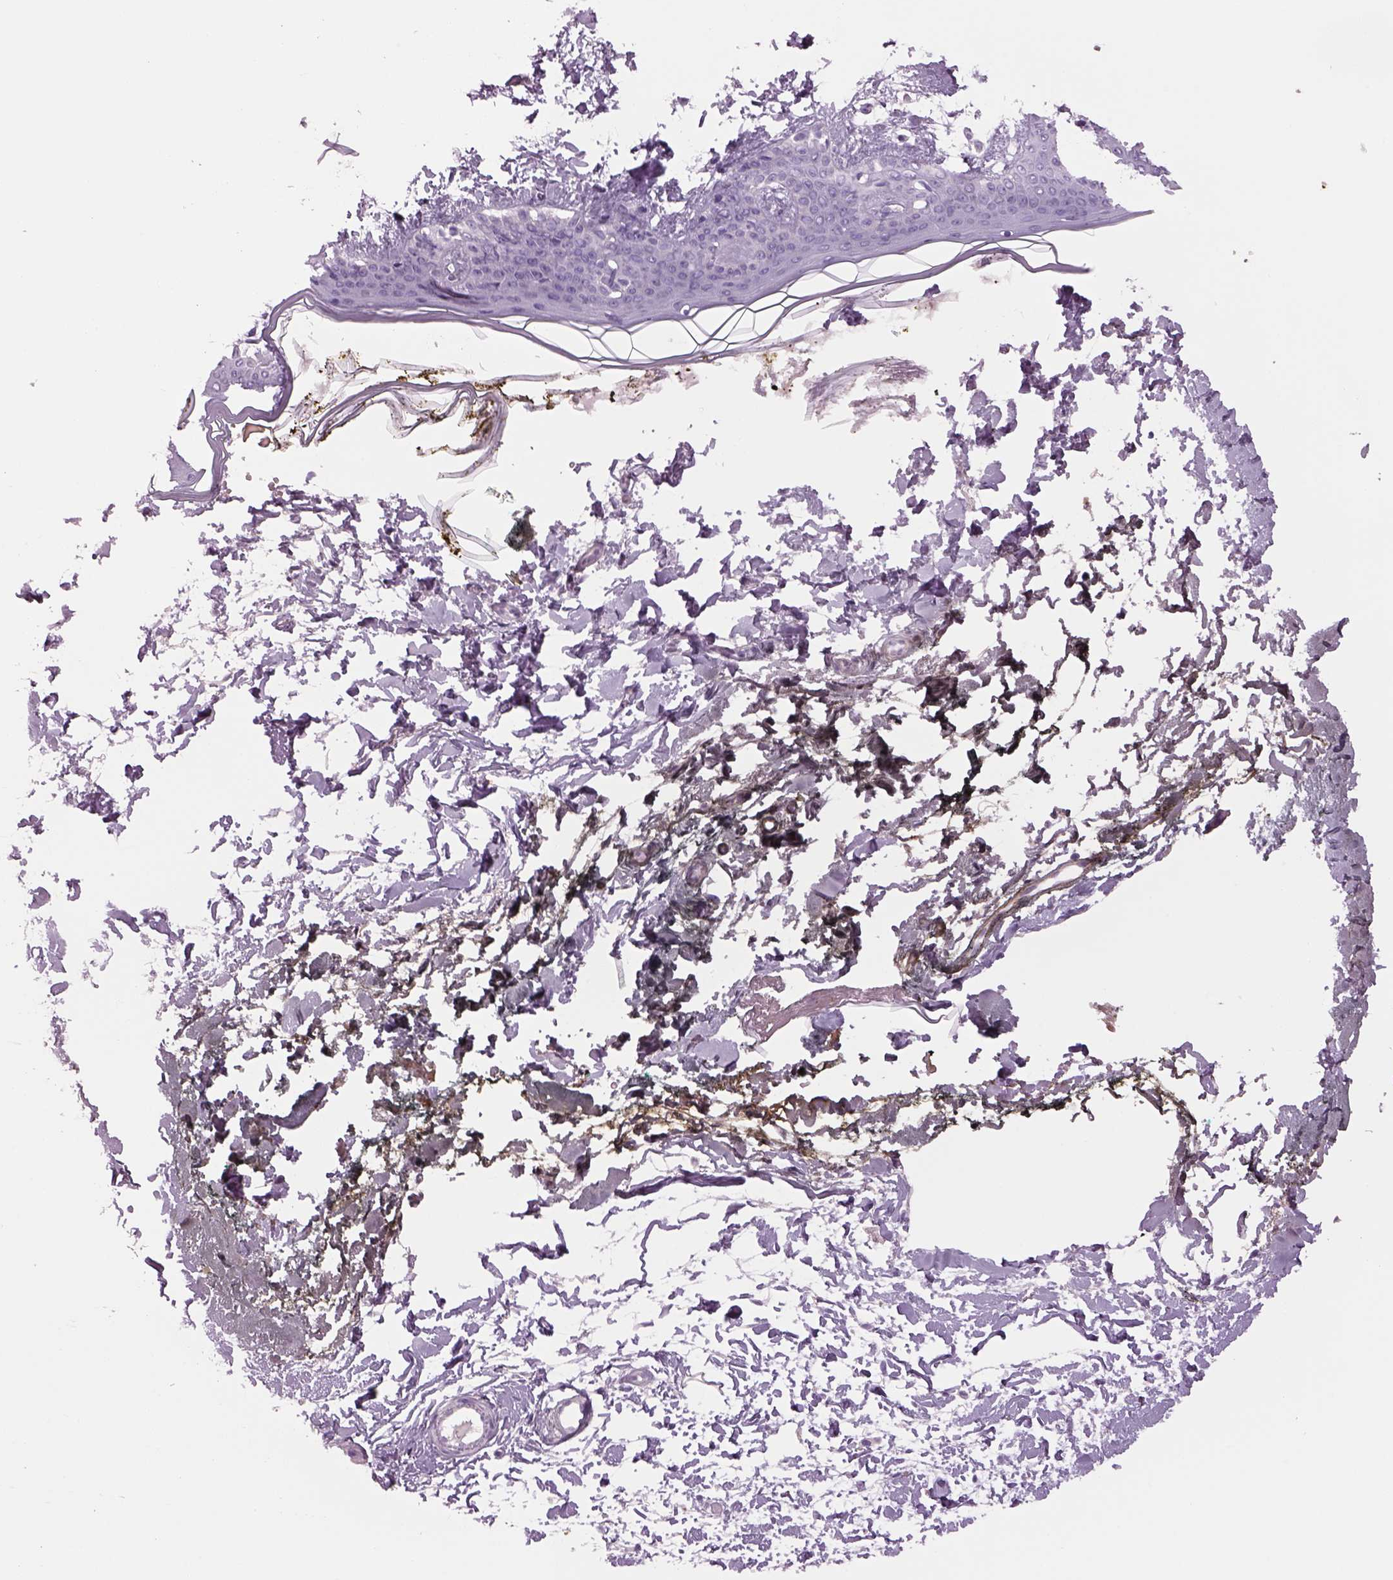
{"staining": {"intensity": "negative", "quantity": "none", "location": "none"}, "tissue": "skin", "cell_type": "Fibroblasts", "image_type": "normal", "snomed": [{"axis": "morphology", "description": "Normal tissue, NOS"}, {"axis": "topography", "description": "Skin"}], "caption": "Immunohistochemistry of benign skin shows no positivity in fibroblasts.", "gene": "MDH1B", "patient": {"sex": "female", "age": 34}}